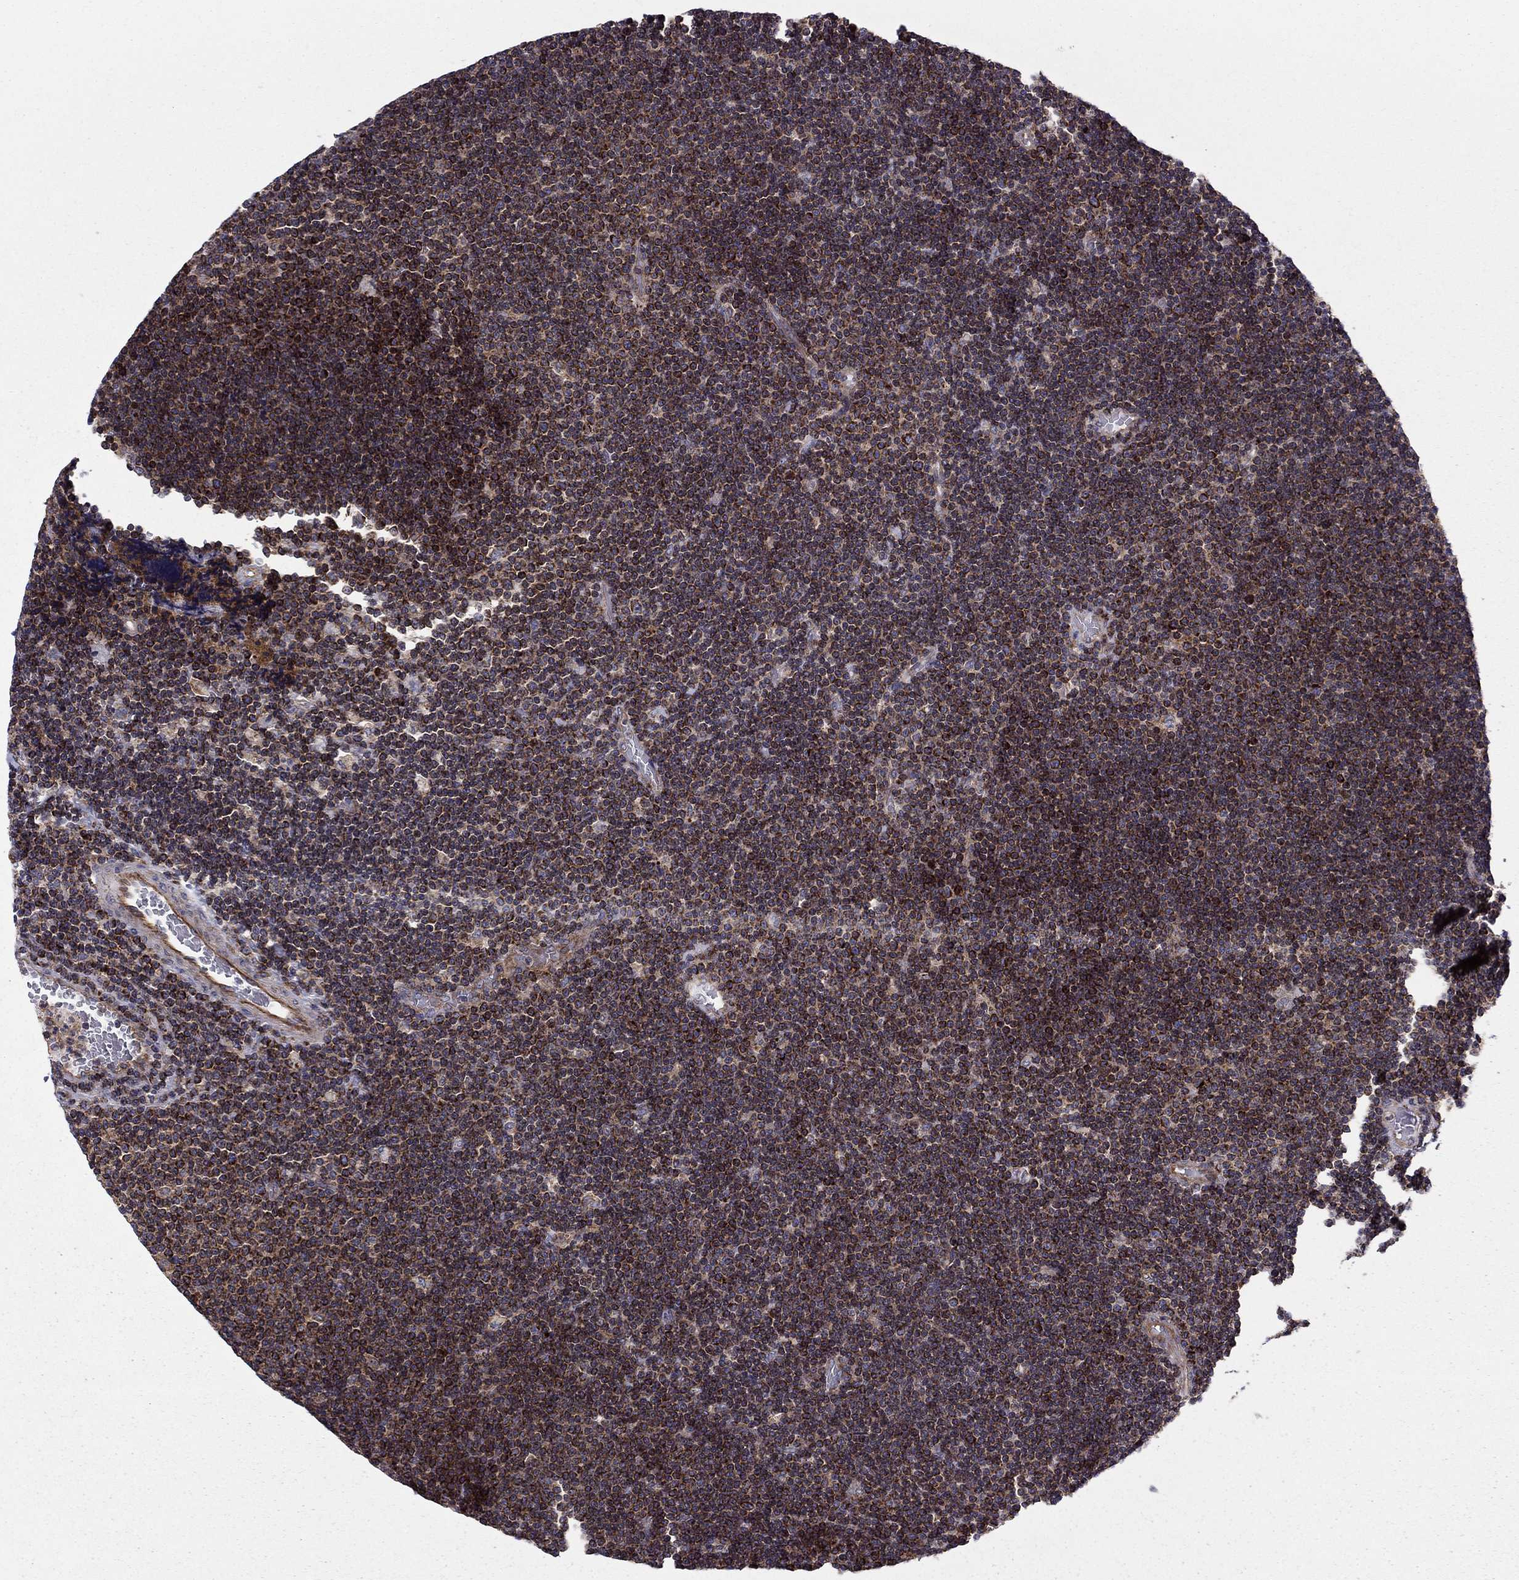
{"staining": {"intensity": "strong", "quantity": "<25%", "location": "cytoplasmic/membranous"}, "tissue": "lymphoma", "cell_type": "Tumor cells", "image_type": "cancer", "snomed": [{"axis": "morphology", "description": "Malignant lymphoma, non-Hodgkin's type, Low grade"}, {"axis": "topography", "description": "Brain"}], "caption": "Immunohistochemical staining of lymphoma shows medium levels of strong cytoplasmic/membranous expression in about <25% of tumor cells.", "gene": "ALG6", "patient": {"sex": "female", "age": 66}}